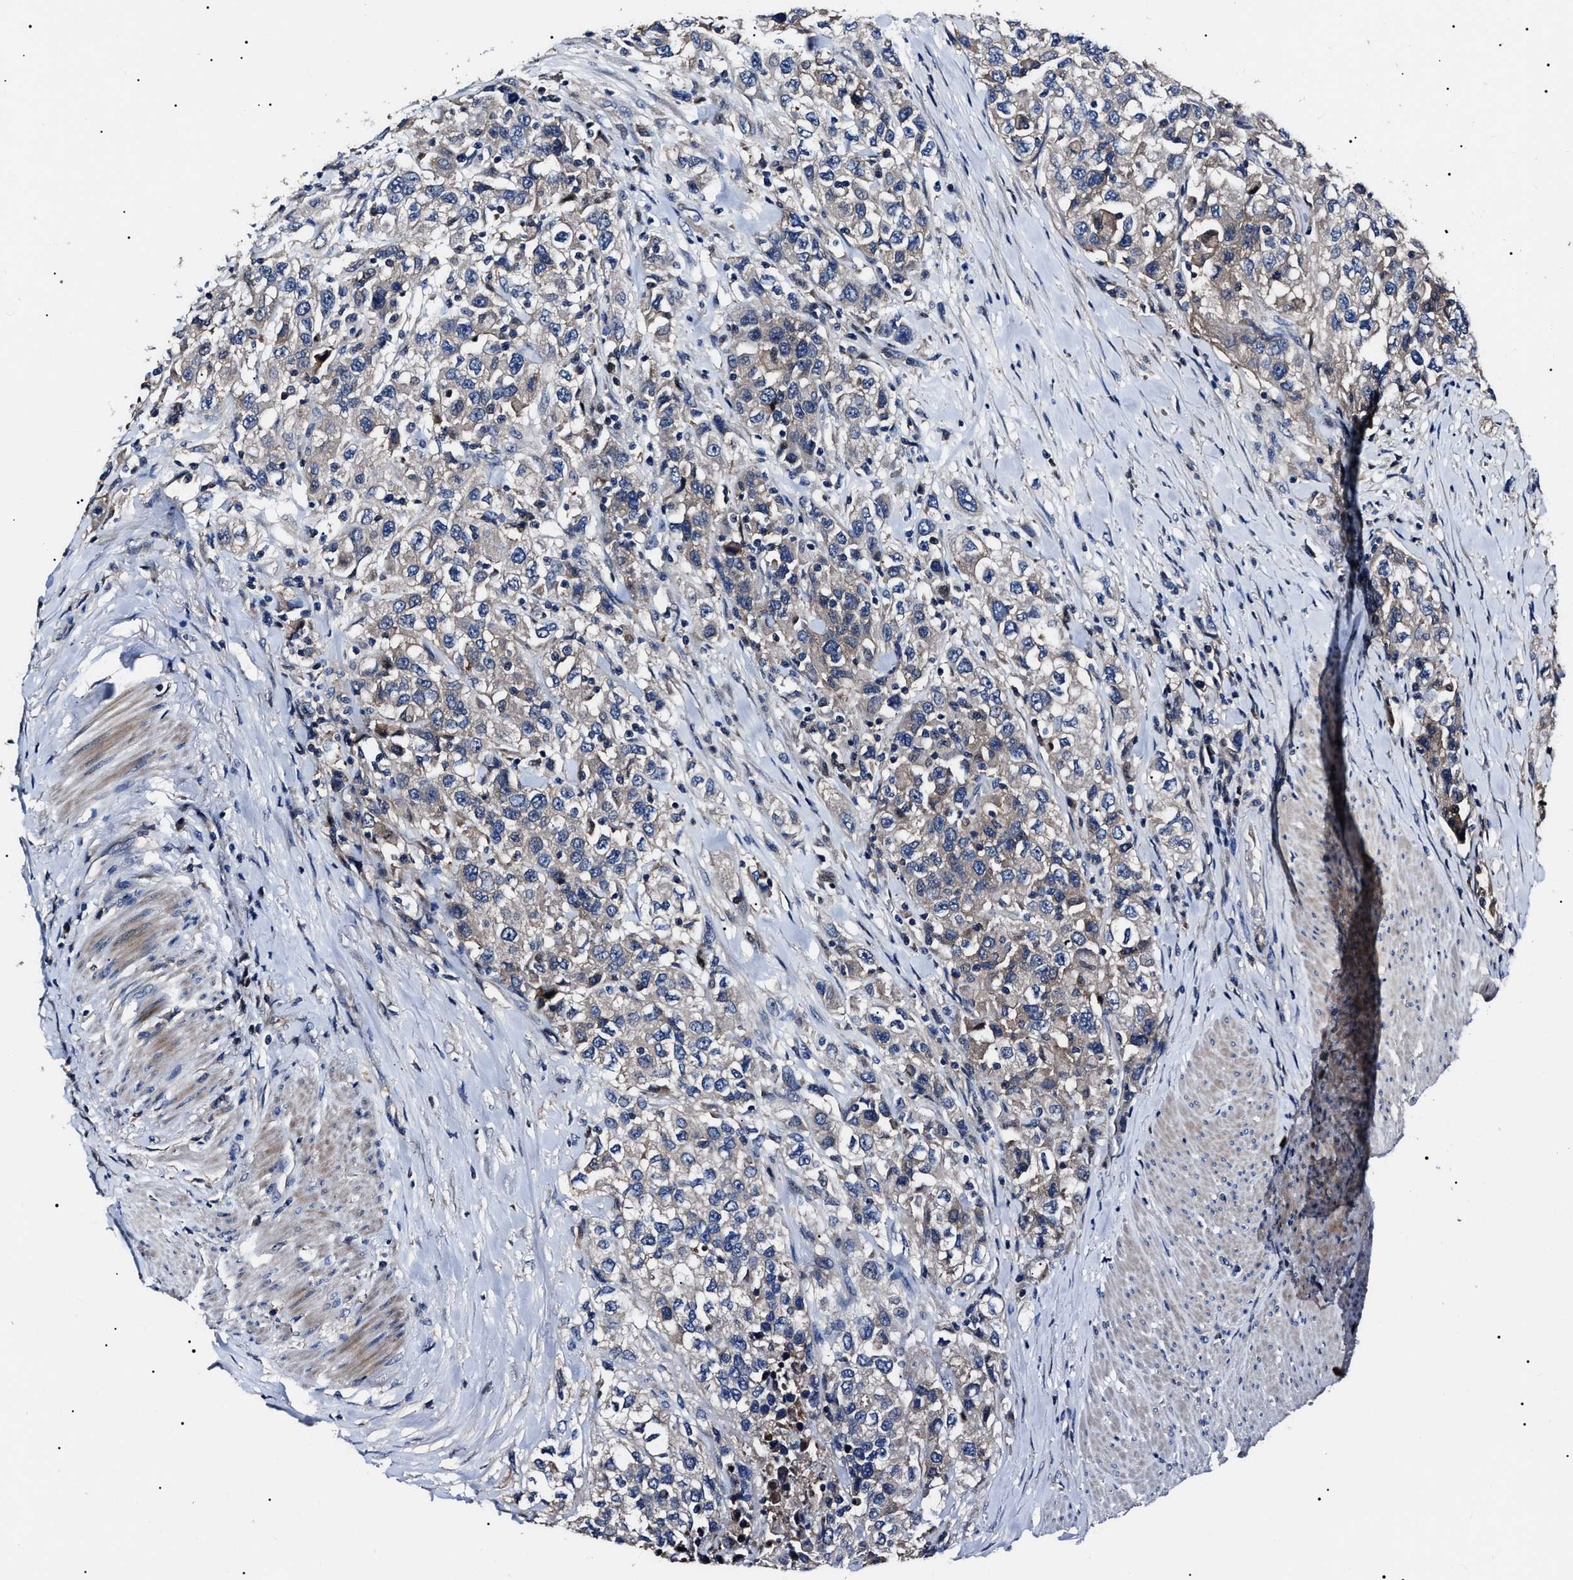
{"staining": {"intensity": "negative", "quantity": "none", "location": "none"}, "tissue": "urothelial cancer", "cell_type": "Tumor cells", "image_type": "cancer", "snomed": [{"axis": "morphology", "description": "Urothelial carcinoma, High grade"}, {"axis": "topography", "description": "Urinary bladder"}], "caption": "Immunohistochemistry (IHC) of urothelial carcinoma (high-grade) shows no expression in tumor cells. Brightfield microscopy of IHC stained with DAB (3,3'-diaminobenzidine) (brown) and hematoxylin (blue), captured at high magnification.", "gene": "IFT81", "patient": {"sex": "female", "age": 80}}